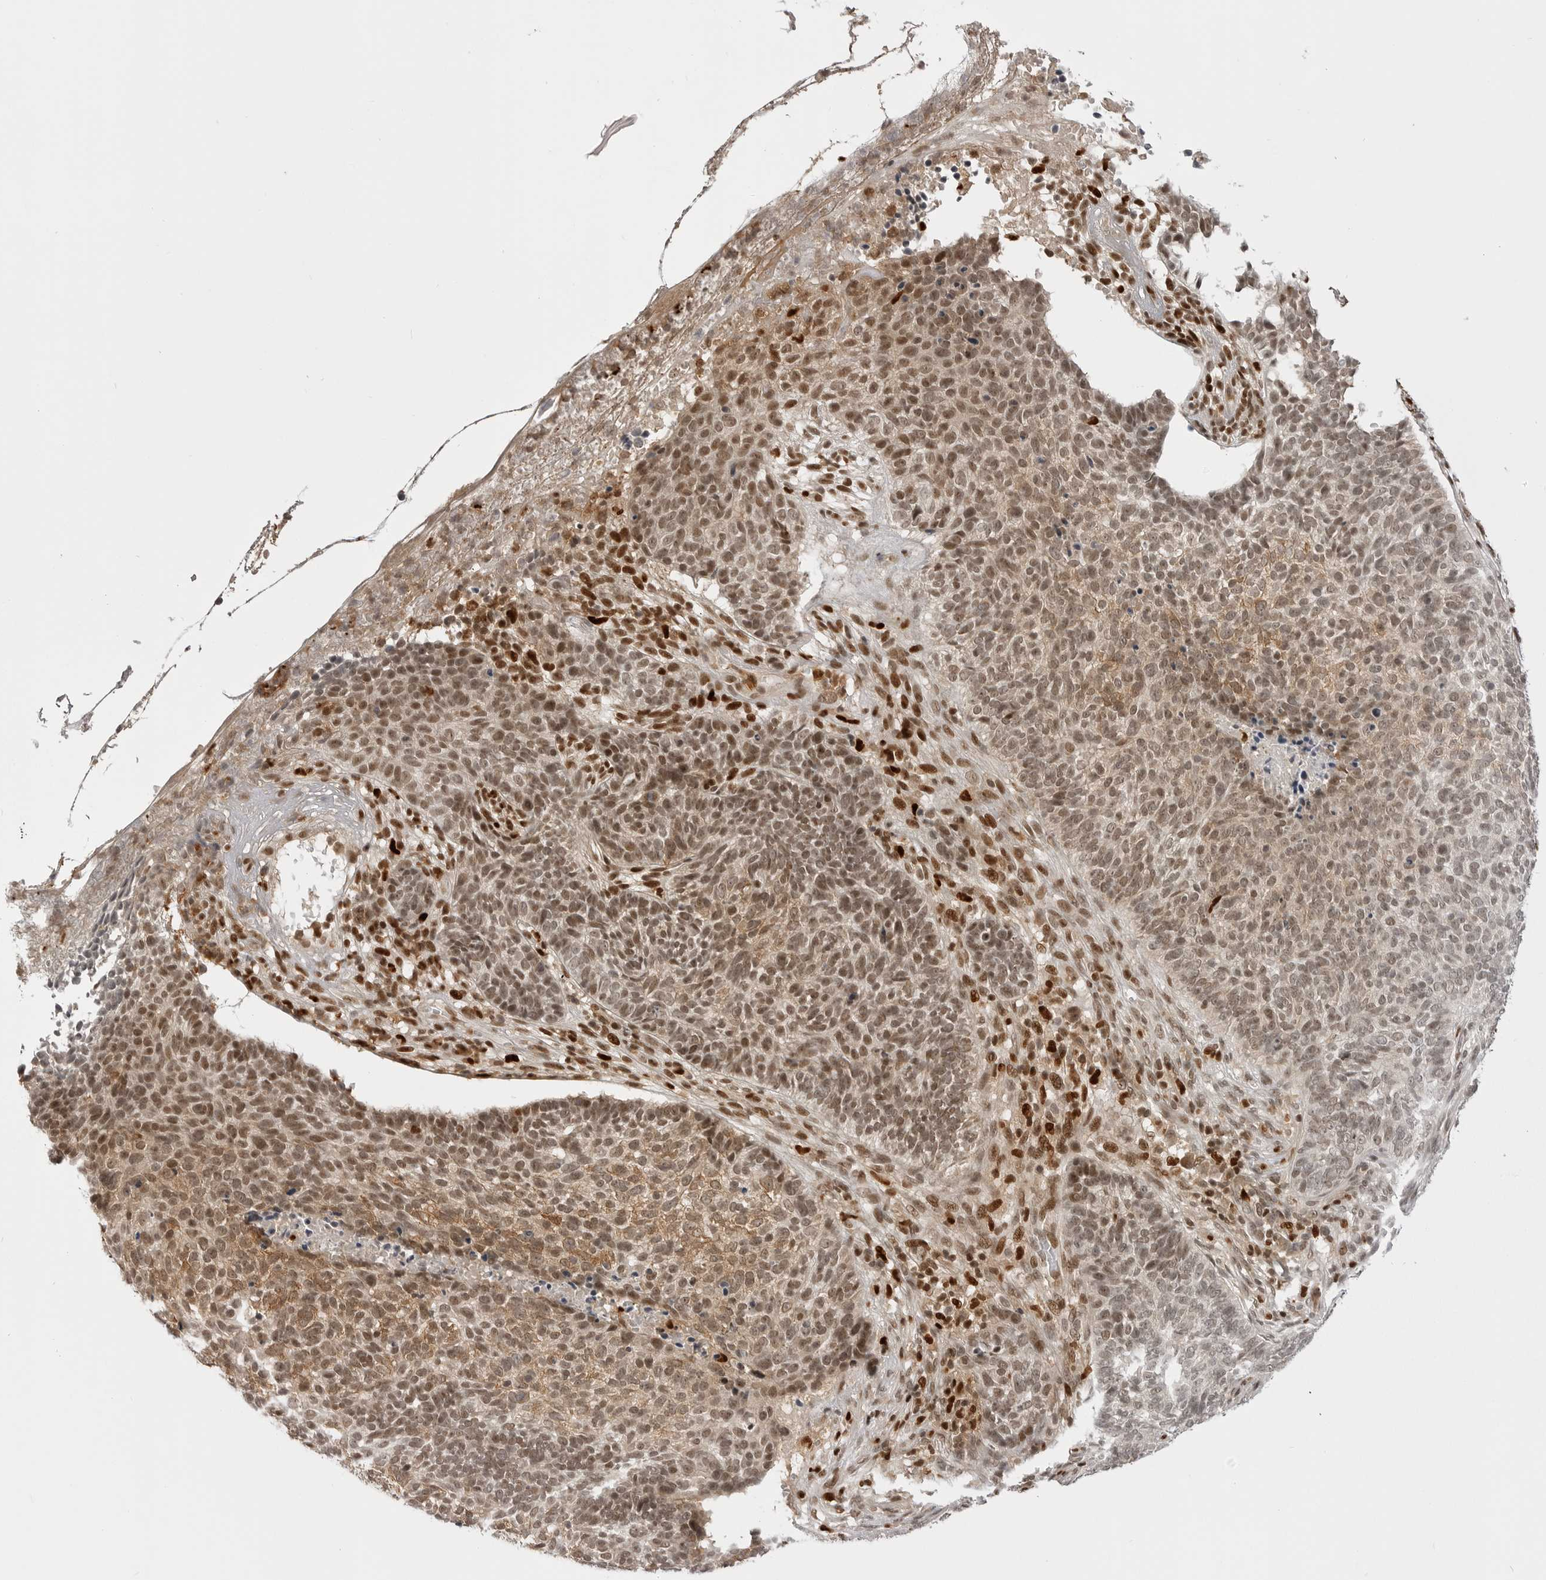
{"staining": {"intensity": "moderate", "quantity": ">75%", "location": "cytoplasmic/membranous,nuclear"}, "tissue": "skin cancer", "cell_type": "Tumor cells", "image_type": "cancer", "snomed": [{"axis": "morphology", "description": "Basal cell carcinoma"}, {"axis": "topography", "description": "Skin"}], "caption": "Immunohistochemistry histopathology image of neoplastic tissue: human skin cancer (basal cell carcinoma) stained using immunohistochemistry (IHC) demonstrates medium levels of moderate protein expression localized specifically in the cytoplasmic/membranous and nuclear of tumor cells, appearing as a cytoplasmic/membranous and nuclear brown color.", "gene": "PTK2B", "patient": {"sex": "male", "age": 85}}